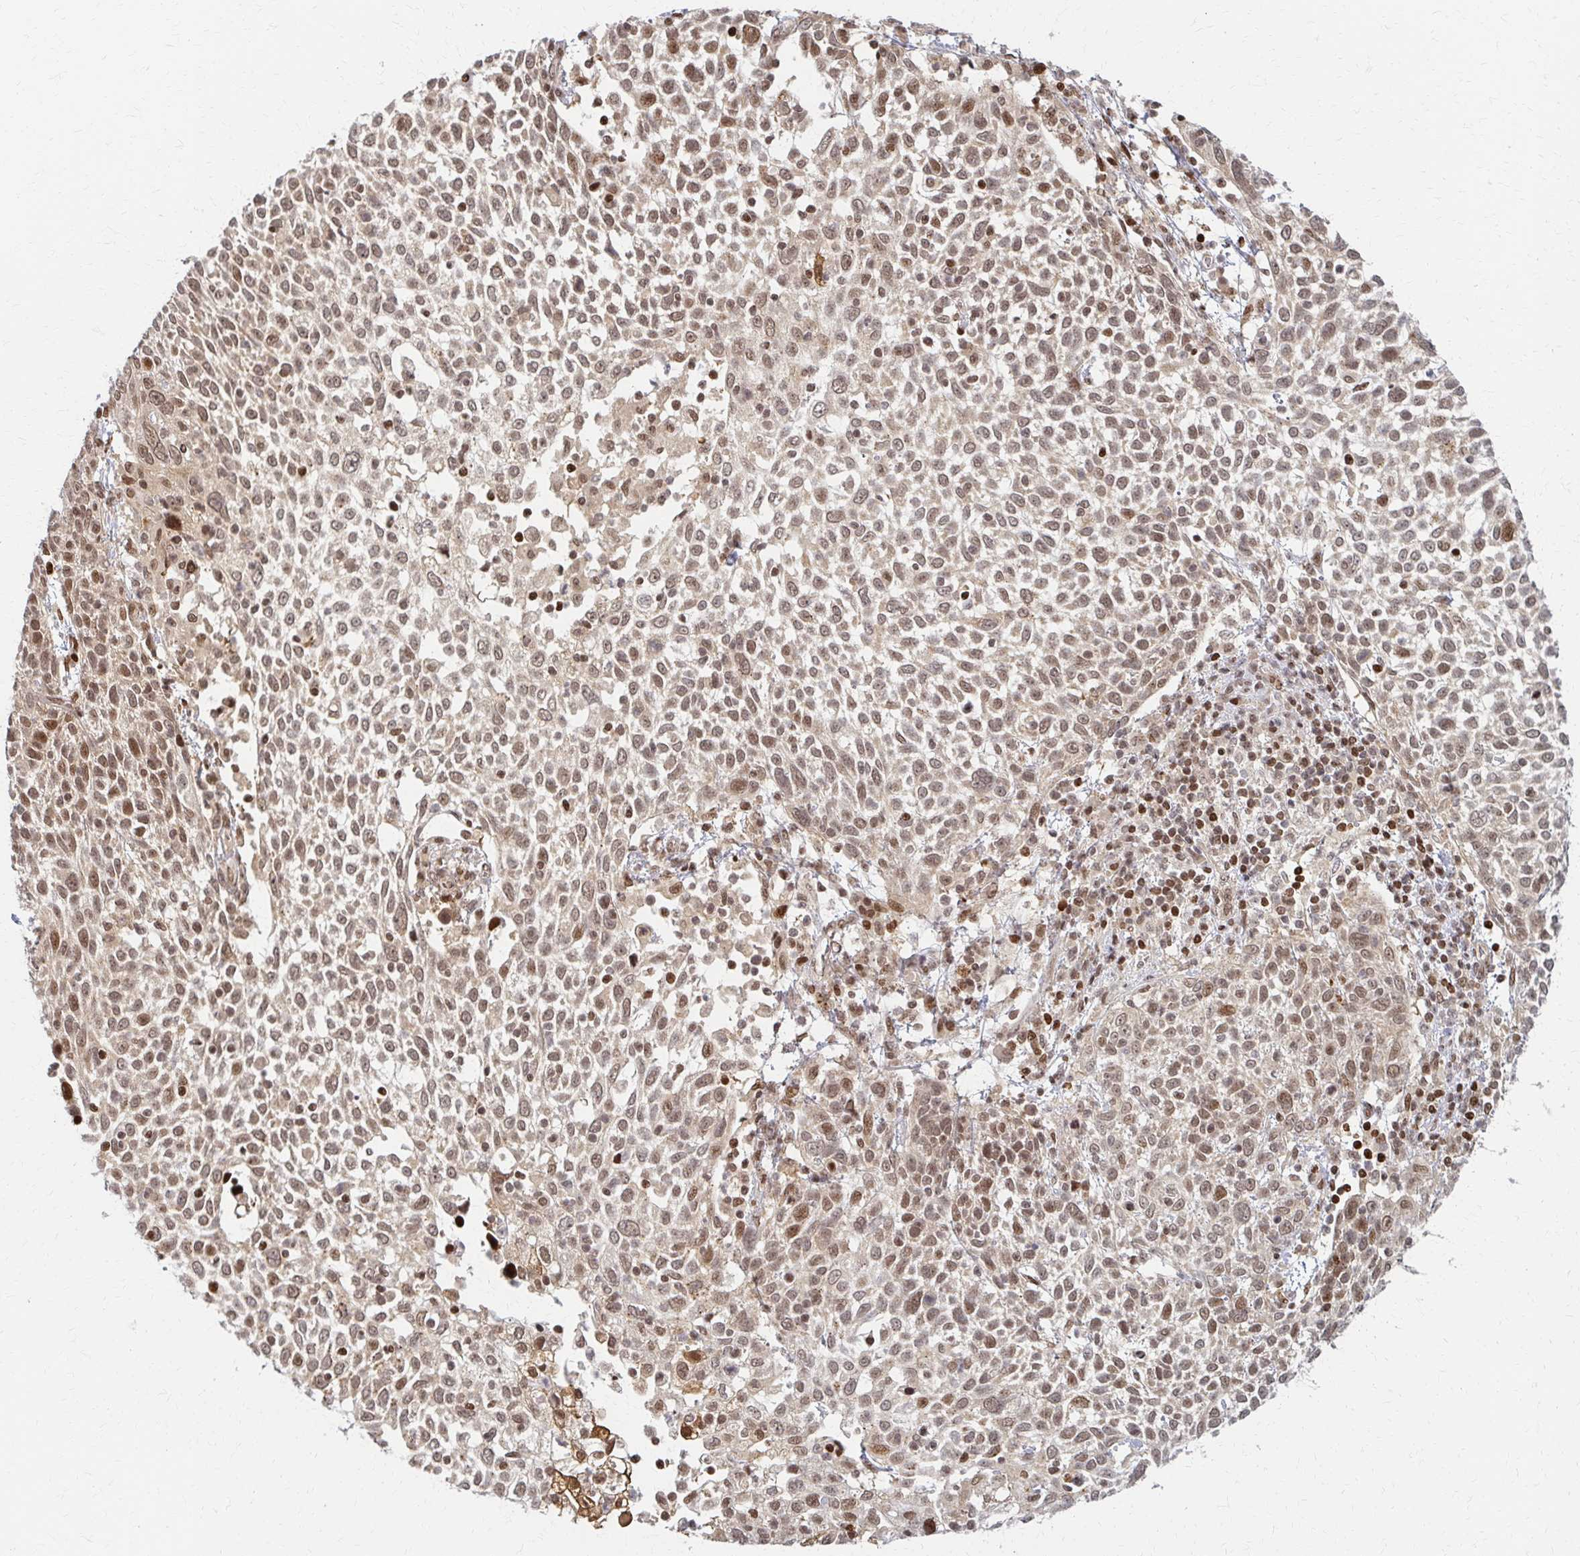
{"staining": {"intensity": "weak", "quantity": ">75%", "location": "cytoplasmic/membranous,nuclear"}, "tissue": "cervical cancer", "cell_type": "Tumor cells", "image_type": "cancer", "snomed": [{"axis": "morphology", "description": "Squamous cell carcinoma, NOS"}, {"axis": "topography", "description": "Cervix"}], "caption": "Cervical squamous cell carcinoma tissue reveals weak cytoplasmic/membranous and nuclear expression in about >75% of tumor cells, visualized by immunohistochemistry.", "gene": "PSMD7", "patient": {"sex": "female", "age": 61}}